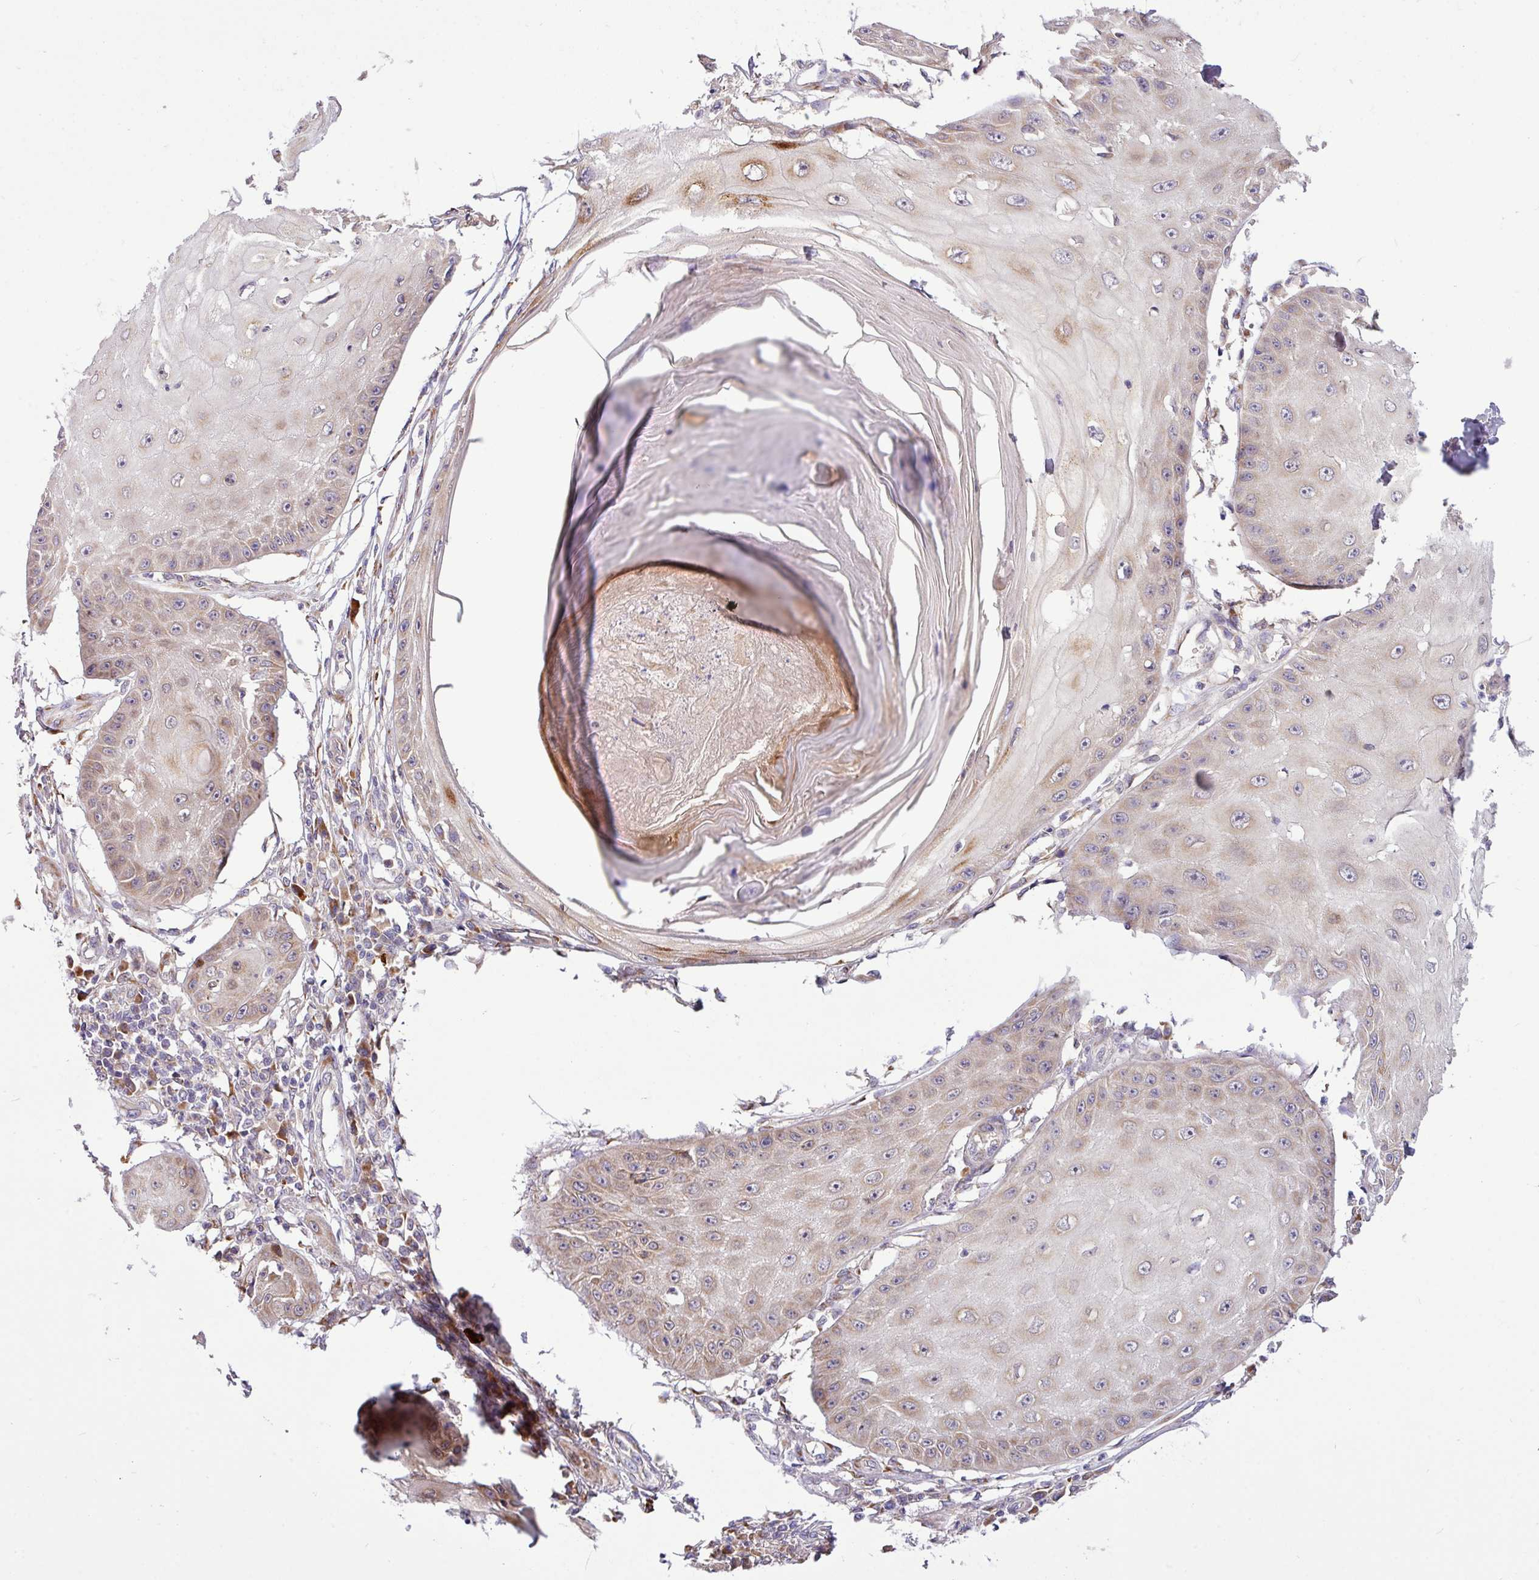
{"staining": {"intensity": "weak", "quantity": "25%-75%", "location": "cytoplasmic/membranous"}, "tissue": "skin cancer", "cell_type": "Tumor cells", "image_type": "cancer", "snomed": [{"axis": "morphology", "description": "Squamous cell carcinoma, NOS"}, {"axis": "topography", "description": "Skin"}], "caption": "Weak cytoplasmic/membranous positivity is identified in about 25%-75% of tumor cells in squamous cell carcinoma (skin). Using DAB (brown) and hematoxylin (blue) stains, captured at high magnification using brightfield microscopy.", "gene": "TM2D2", "patient": {"sex": "male", "age": 70}}